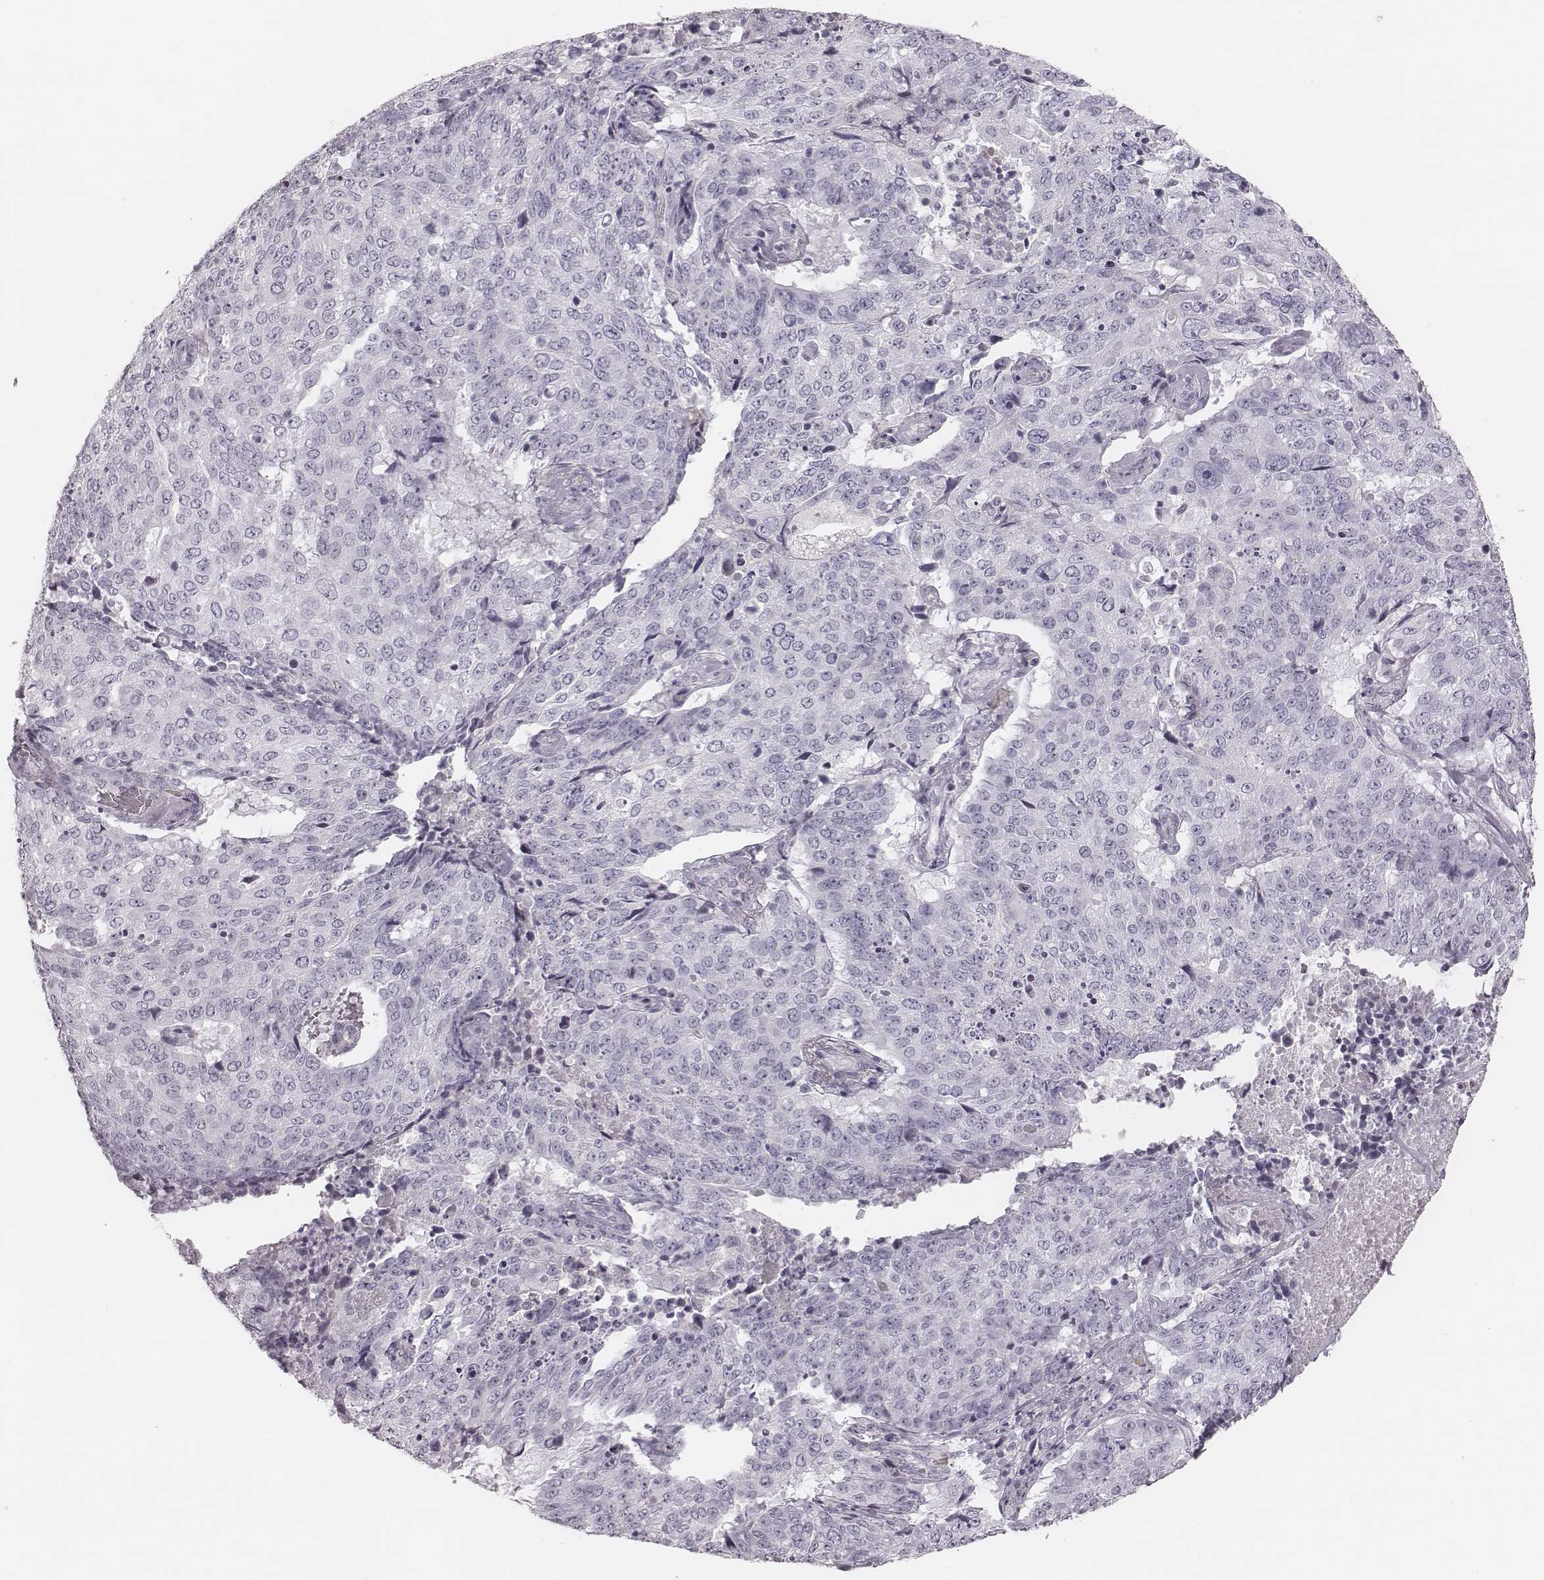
{"staining": {"intensity": "negative", "quantity": "none", "location": "none"}, "tissue": "lung cancer", "cell_type": "Tumor cells", "image_type": "cancer", "snomed": [{"axis": "morphology", "description": "Normal tissue, NOS"}, {"axis": "morphology", "description": "Squamous cell carcinoma, NOS"}, {"axis": "topography", "description": "Bronchus"}, {"axis": "topography", "description": "Lung"}], "caption": "Tumor cells are negative for protein expression in human lung cancer (squamous cell carcinoma). (Stains: DAB IHC with hematoxylin counter stain, Microscopy: brightfield microscopy at high magnification).", "gene": "S100Z", "patient": {"sex": "male", "age": 64}}